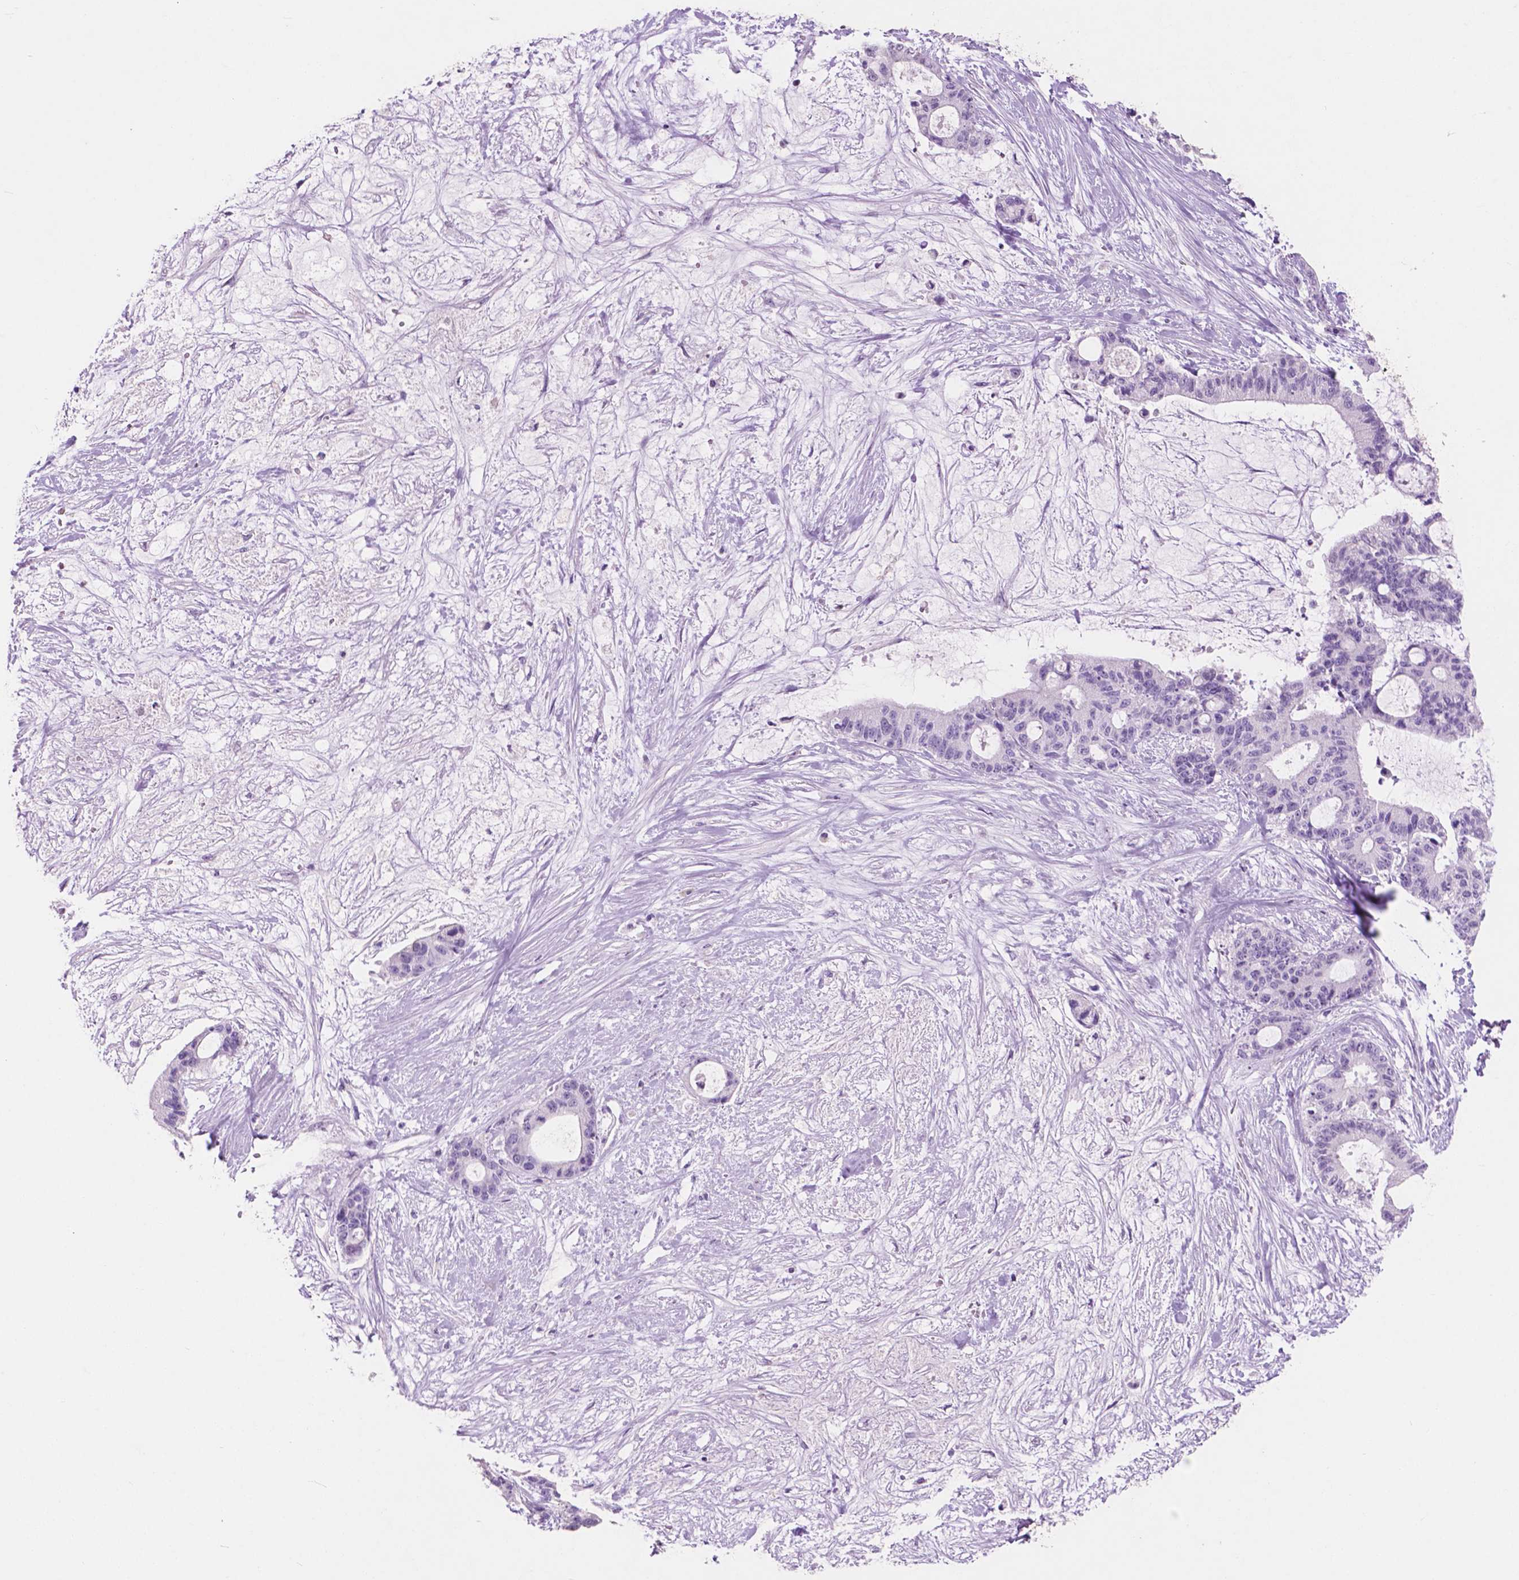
{"staining": {"intensity": "negative", "quantity": "none", "location": "none"}, "tissue": "liver cancer", "cell_type": "Tumor cells", "image_type": "cancer", "snomed": [{"axis": "morphology", "description": "Normal tissue, NOS"}, {"axis": "morphology", "description": "Cholangiocarcinoma"}, {"axis": "topography", "description": "Liver"}, {"axis": "topography", "description": "Peripheral nerve tissue"}], "caption": "Human liver cancer stained for a protein using IHC demonstrates no positivity in tumor cells.", "gene": "IDO1", "patient": {"sex": "female", "age": 73}}